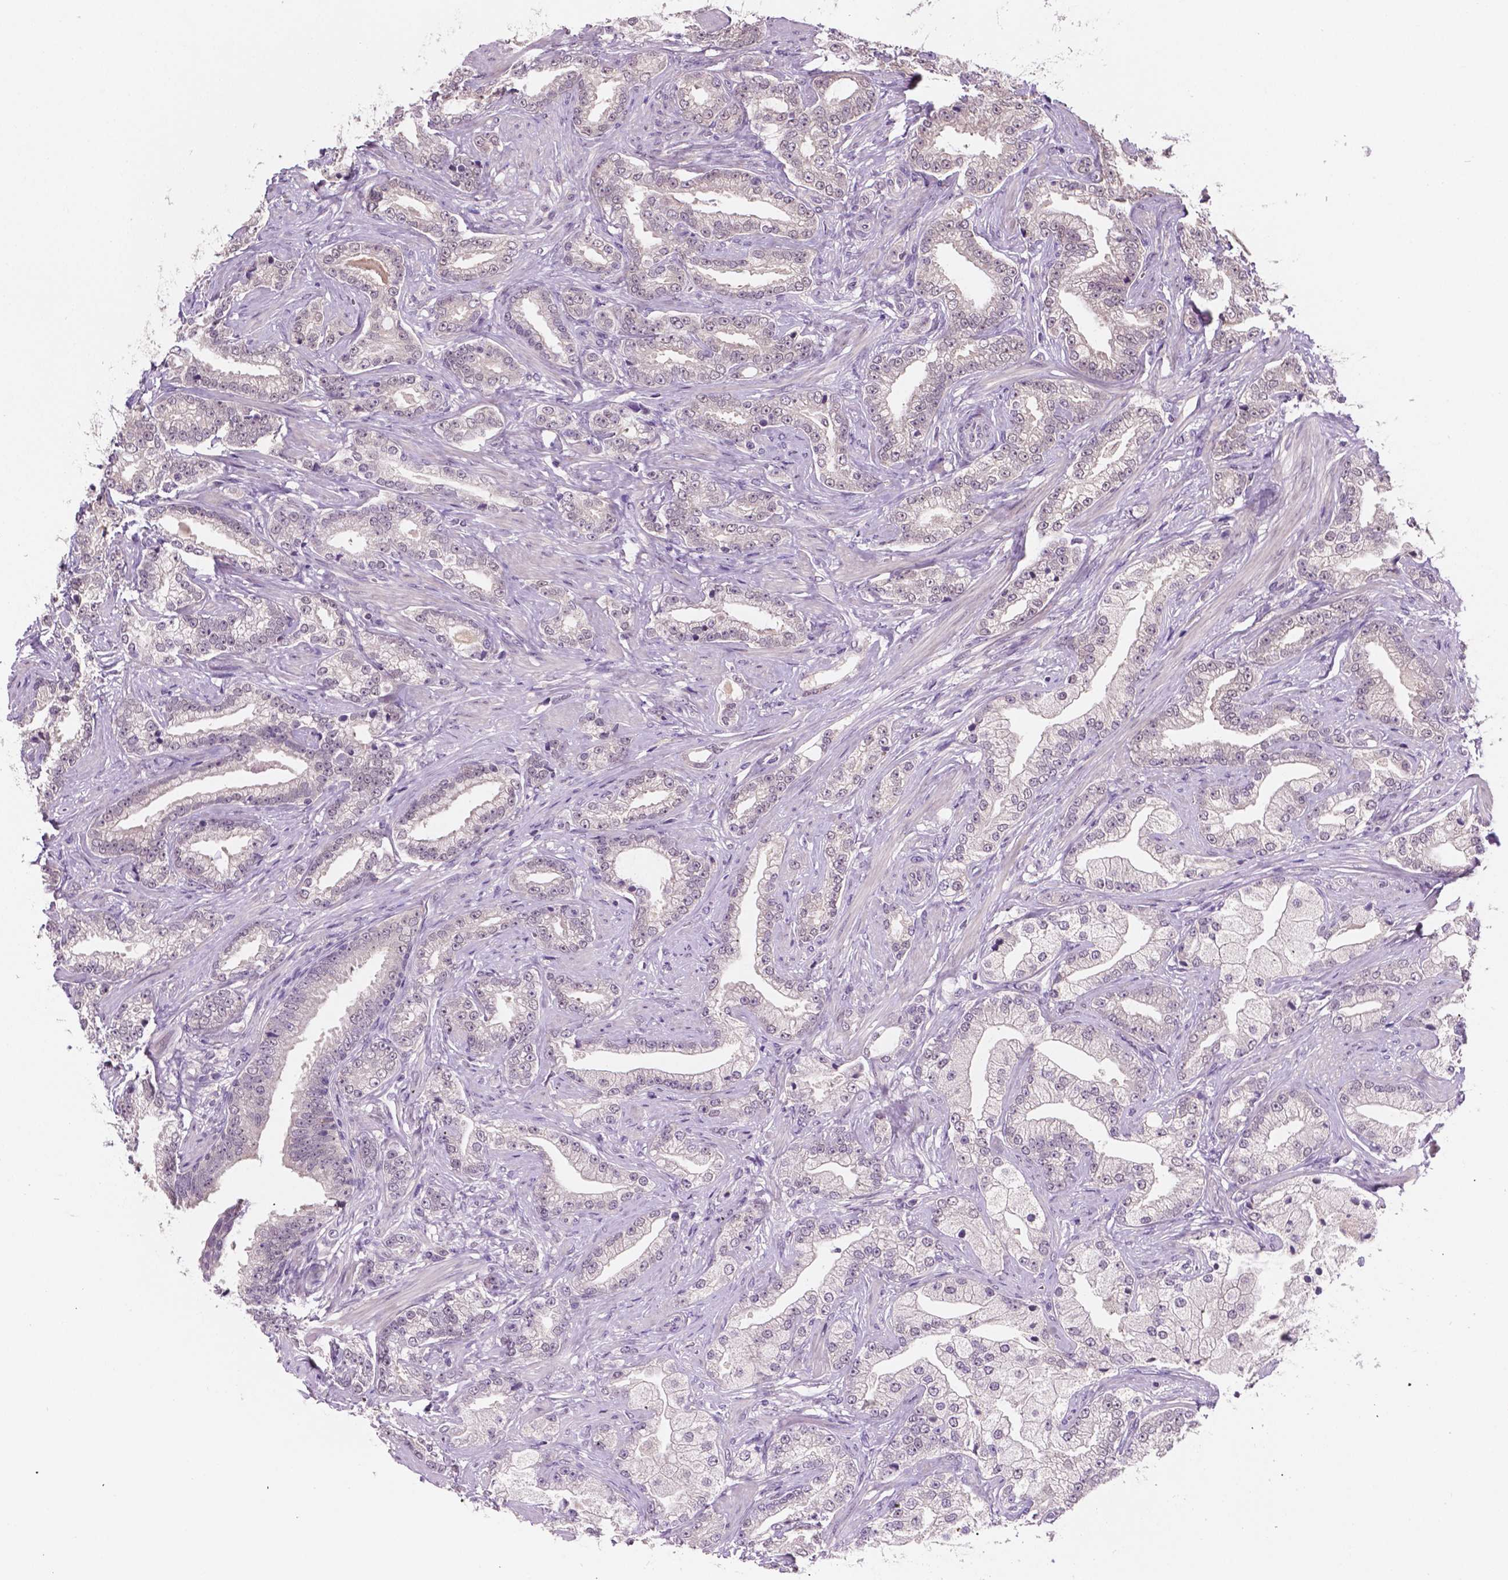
{"staining": {"intensity": "negative", "quantity": "none", "location": "none"}, "tissue": "prostate cancer", "cell_type": "Tumor cells", "image_type": "cancer", "snomed": [{"axis": "morphology", "description": "Adenocarcinoma, Low grade"}, {"axis": "topography", "description": "Prostate"}], "caption": "Prostate low-grade adenocarcinoma stained for a protein using immunohistochemistry (IHC) displays no expression tumor cells.", "gene": "MROH6", "patient": {"sex": "male", "age": 61}}